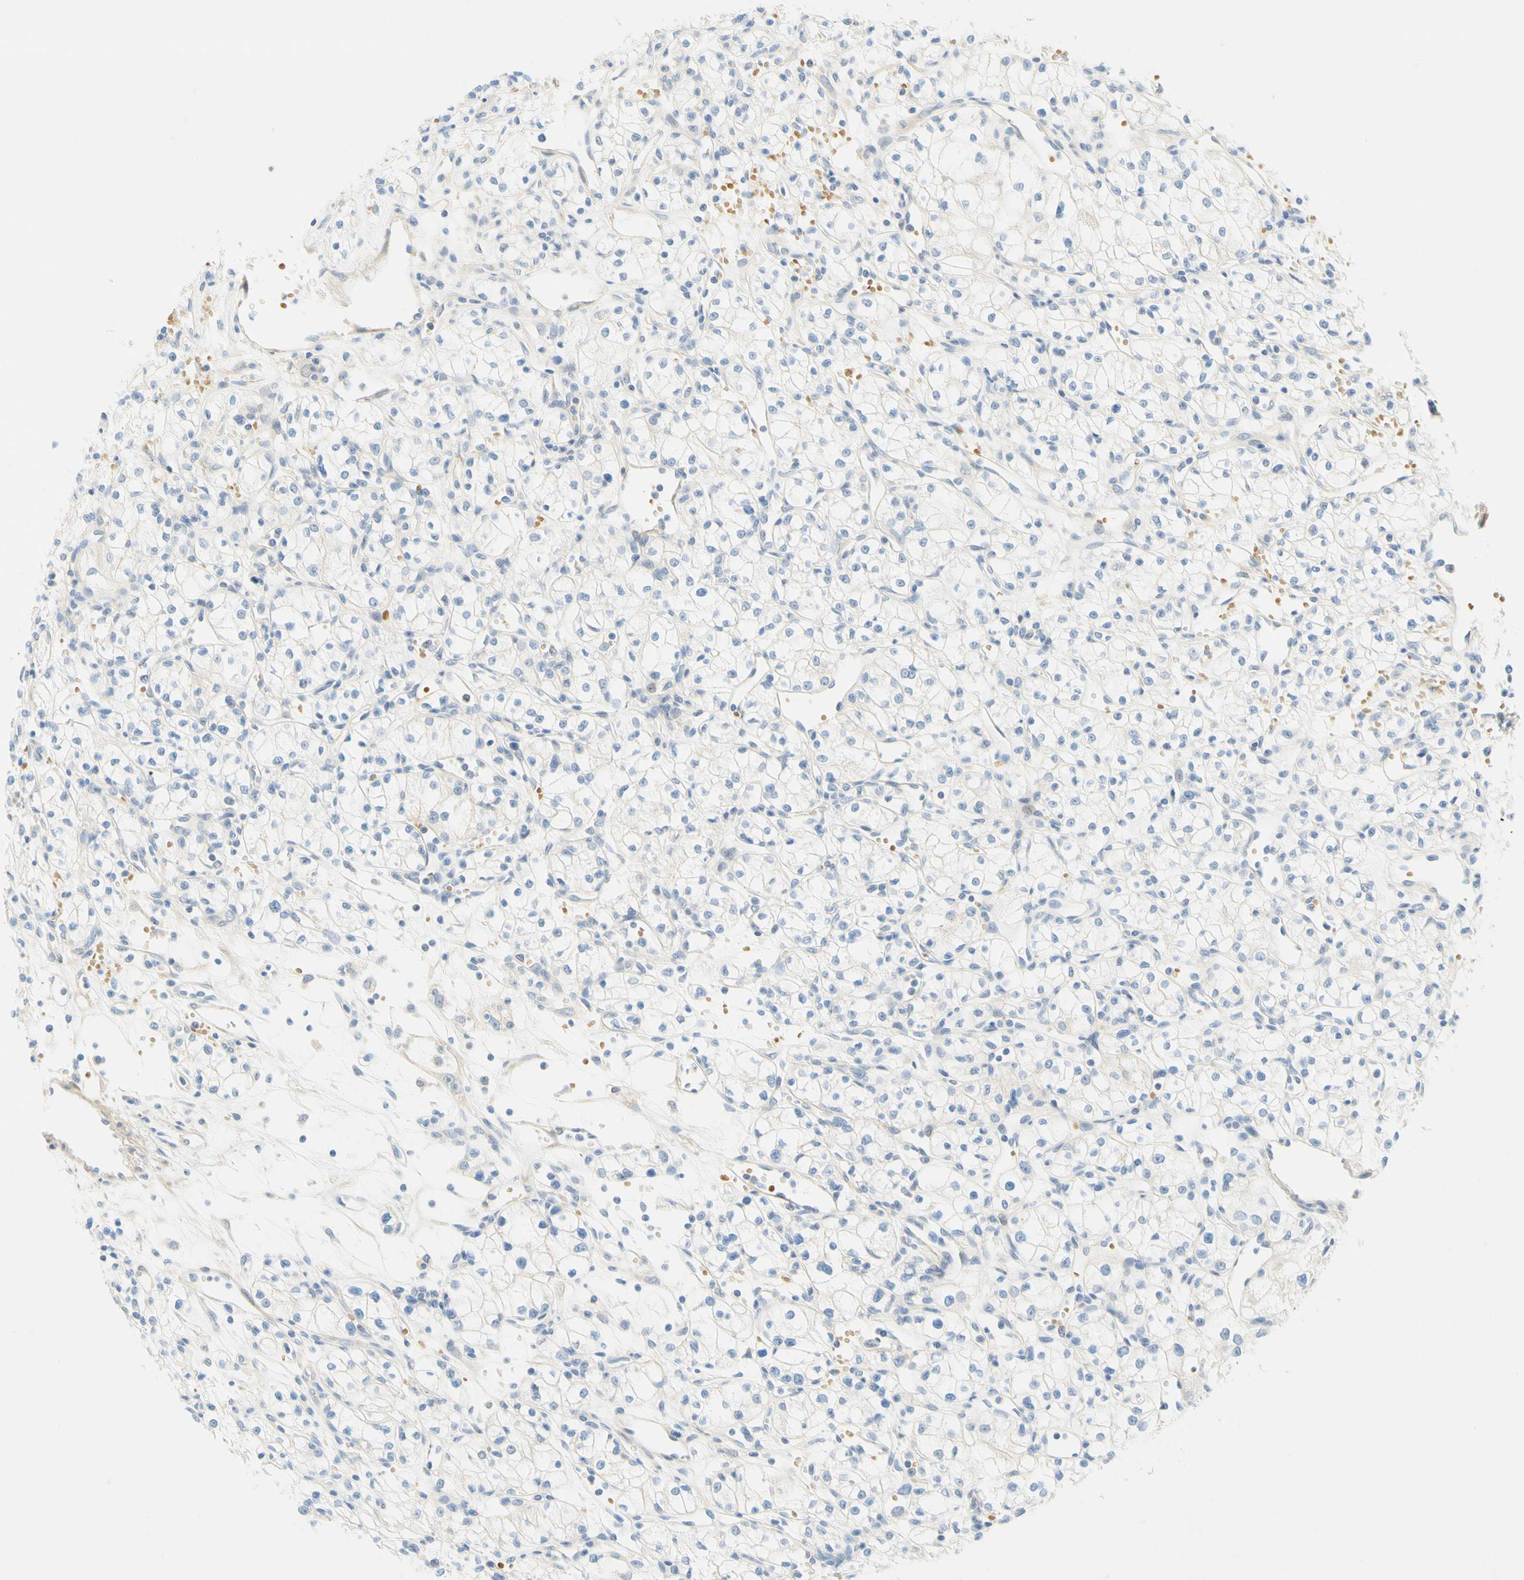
{"staining": {"intensity": "negative", "quantity": "none", "location": "none"}, "tissue": "renal cancer", "cell_type": "Tumor cells", "image_type": "cancer", "snomed": [{"axis": "morphology", "description": "Normal tissue, NOS"}, {"axis": "morphology", "description": "Adenocarcinoma, NOS"}, {"axis": "topography", "description": "Kidney"}], "caption": "IHC histopathology image of neoplastic tissue: adenocarcinoma (renal) stained with DAB reveals no significant protein expression in tumor cells. (Immunohistochemistry, brightfield microscopy, high magnification).", "gene": "ENTREP2", "patient": {"sex": "male", "age": 59}}